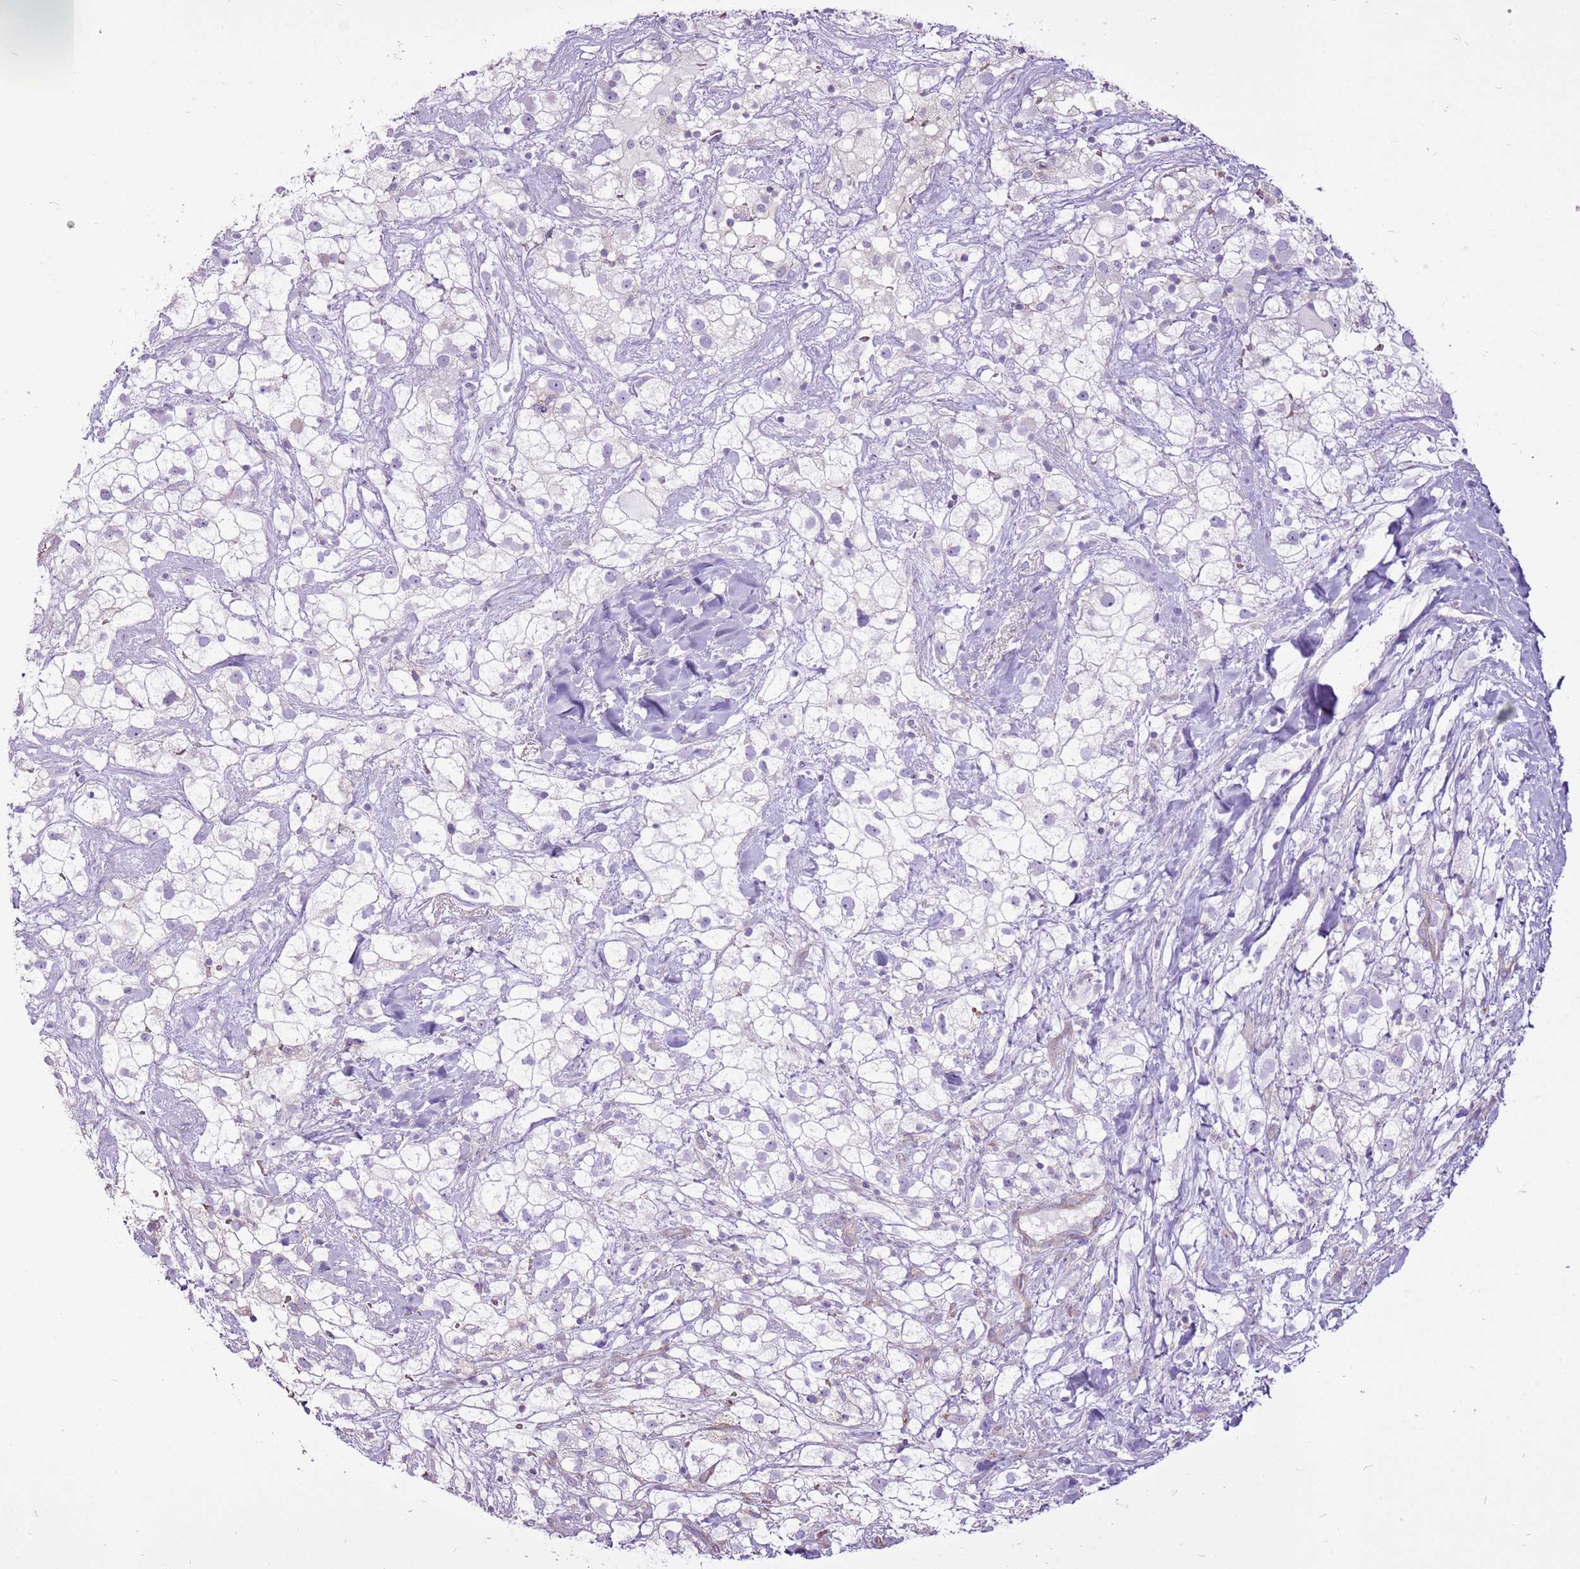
{"staining": {"intensity": "negative", "quantity": "none", "location": "none"}, "tissue": "renal cancer", "cell_type": "Tumor cells", "image_type": "cancer", "snomed": [{"axis": "morphology", "description": "Adenocarcinoma, NOS"}, {"axis": "topography", "description": "Kidney"}], "caption": "Immunohistochemistry histopathology image of adenocarcinoma (renal) stained for a protein (brown), which exhibits no positivity in tumor cells.", "gene": "CHAC2", "patient": {"sex": "male", "age": 59}}